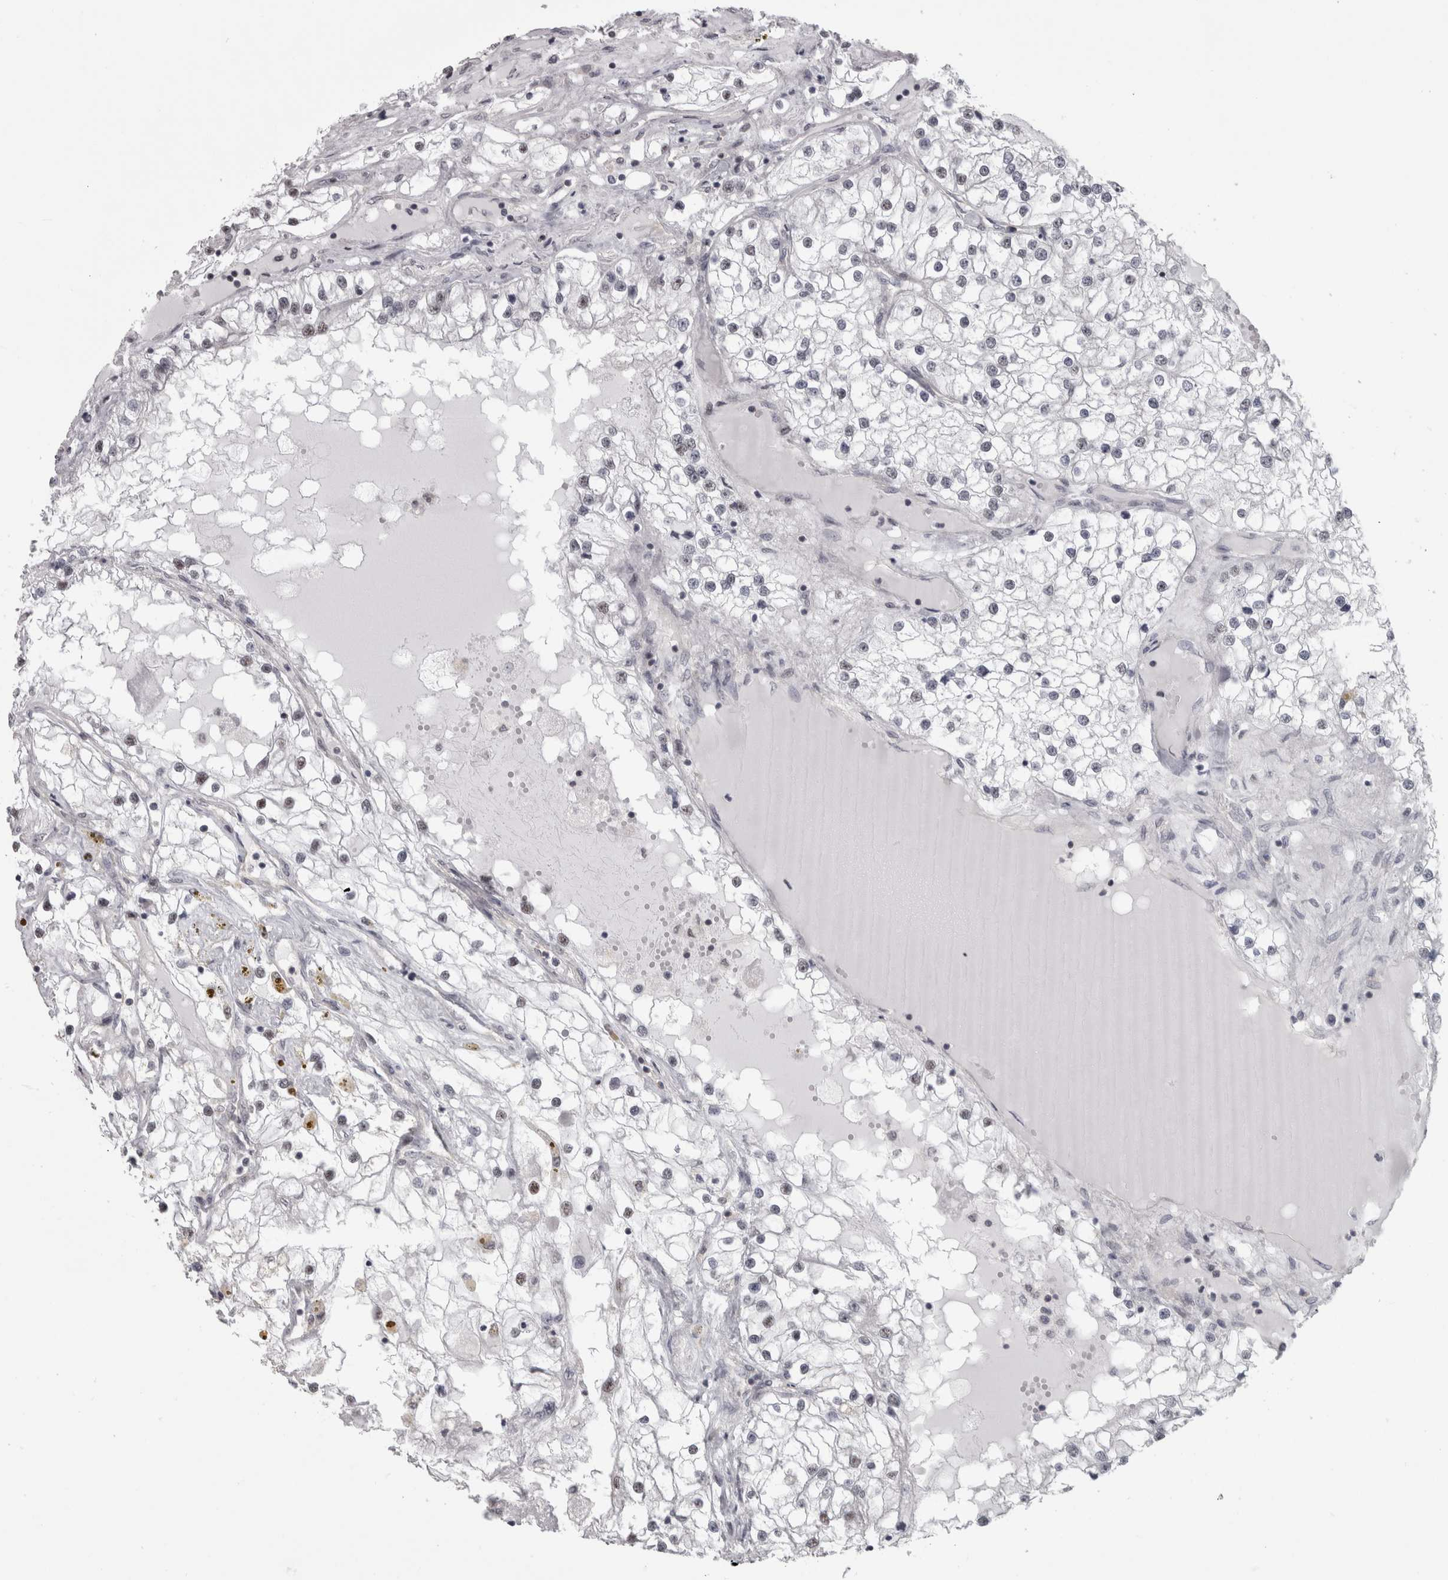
{"staining": {"intensity": "weak", "quantity": "<25%", "location": "nuclear"}, "tissue": "renal cancer", "cell_type": "Tumor cells", "image_type": "cancer", "snomed": [{"axis": "morphology", "description": "Adenocarcinoma, NOS"}, {"axis": "topography", "description": "Kidney"}], "caption": "This is an immunohistochemistry (IHC) photomicrograph of renal cancer (adenocarcinoma). There is no staining in tumor cells.", "gene": "PPP1R12B", "patient": {"sex": "male", "age": 68}}